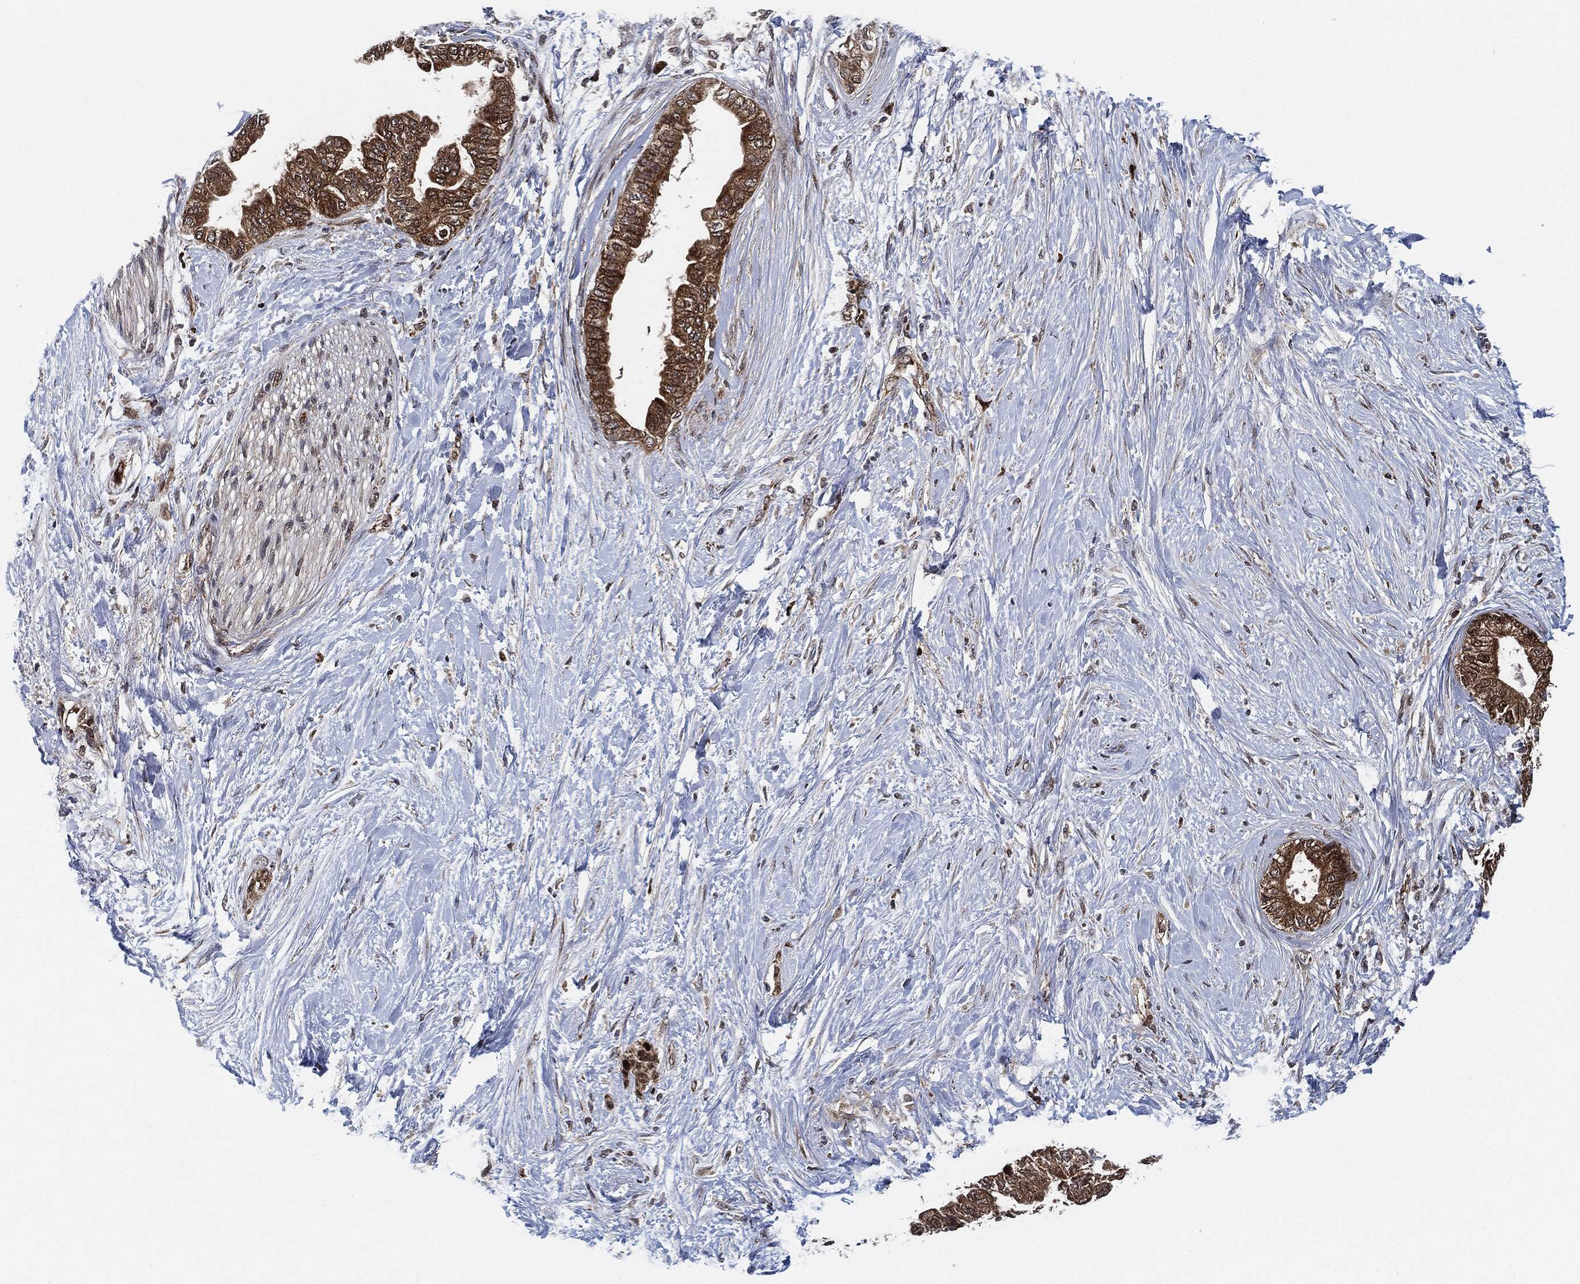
{"staining": {"intensity": "moderate", "quantity": ">75%", "location": "cytoplasmic/membranous"}, "tissue": "pancreatic cancer", "cell_type": "Tumor cells", "image_type": "cancer", "snomed": [{"axis": "morphology", "description": "Normal tissue, NOS"}, {"axis": "morphology", "description": "Adenocarcinoma, NOS"}, {"axis": "topography", "description": "Pancreas"}, {"axis": "topography", "description": "Duodenum"}], "caption": "Human pancreatic cancer stained with a brown dye reveals moderate cytoplasmic/membranous positive staining in approximately >75% of tumor cells.", "gene": "RNASEL", "patient": {"sex": "female", "age": 60}}